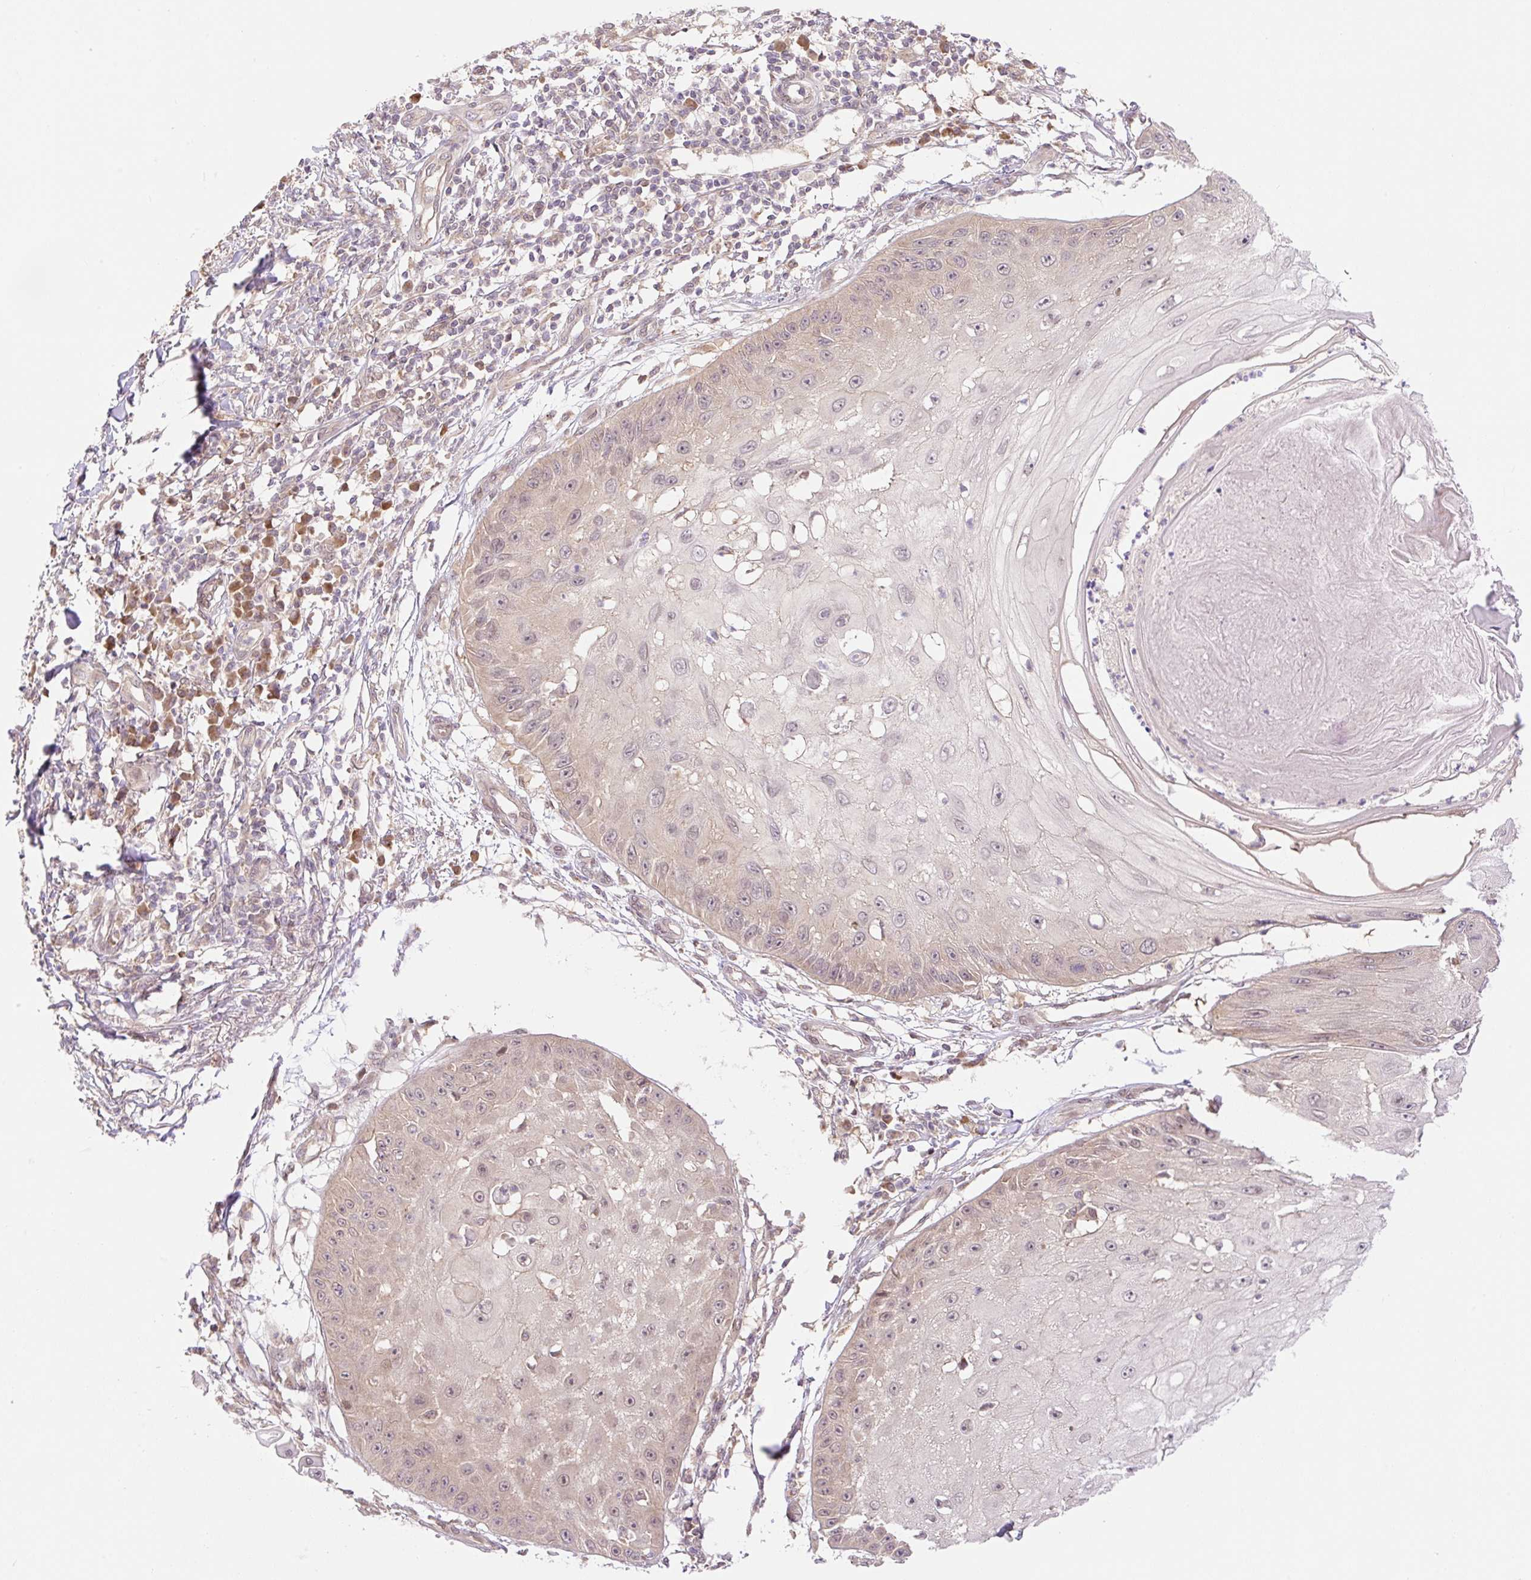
{"staining": {"intensity": "weak", "quantity": "25%-75%", "location": "cytoplasmic/membranous,nuclear"}, "tissue": "skin cancer", "cell_type": "Tumor cells", "image_type": "cancer", "snomed": [{"axis": "morphology", "description": "Squamous cell carcinoma, NOS"}, {"axis": "topography", "description": "Skin"}], "caption": "The image exhibits a brown stain indicating the presence of a protein in the cytoplasmic/membranous and nuclear of tumor cells in skin squamous cell carcinoma.", "gene": "VPS25", "patient": {"sex": "male", "age": 70}}